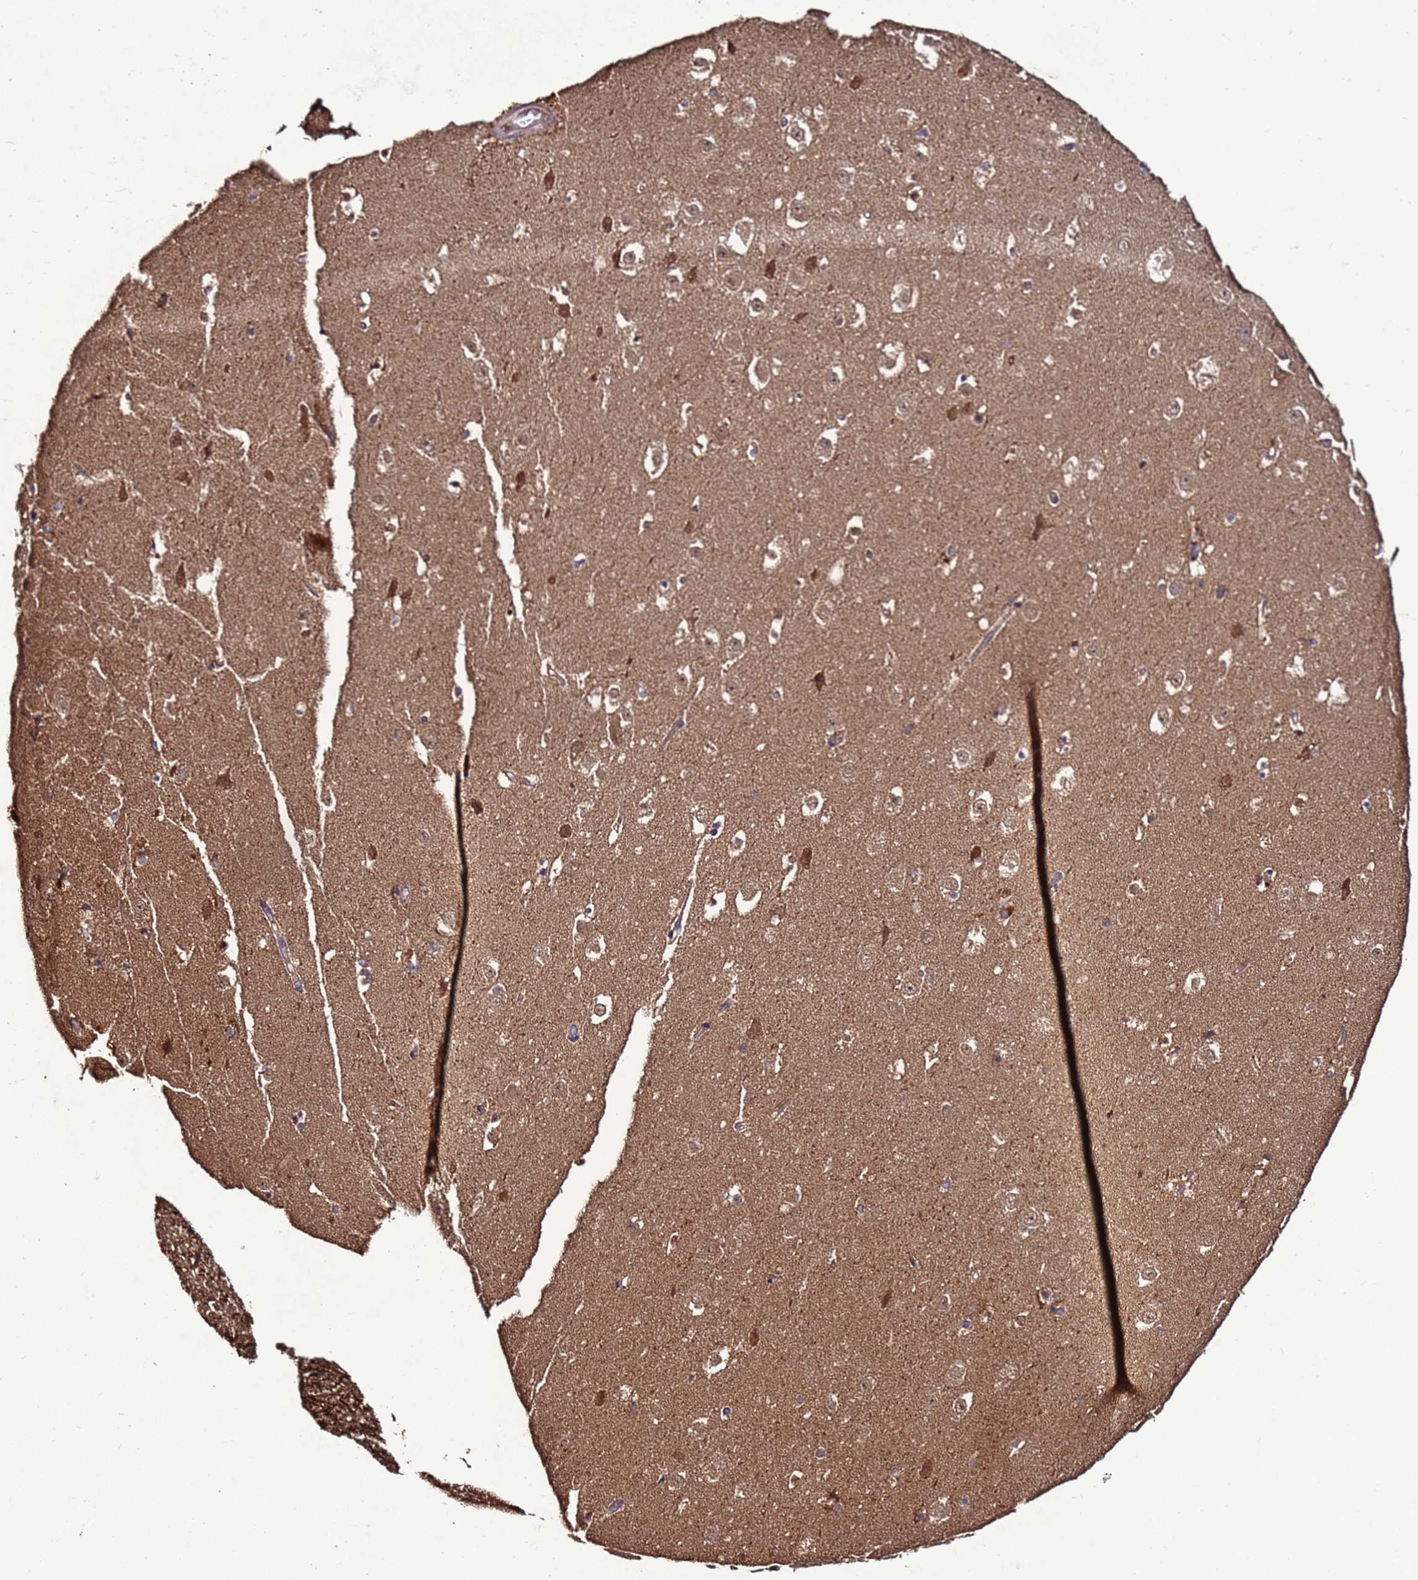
{"staining": {"intensity": "moderate", "quantity": "<25%", "location": "cytoplasmic/membranous,nuclear"}, "tissue": "hippocampus", "cell_type": "Glial cells", "image_type": "normal", "snomed": [{"axis": "morphology", "description": "Normal tissue, NOS"}, {"axis": "topography", "description": "Hippocampus"}], "caption": "Protein staining exhibits moderate cytoplasmic/membranous,nuclear positivity in approximately <25% of glial cells in unremarkable hippocampus. (DAB (3,3'-diaminobenzidine) IHC, brown staining for protein, blue staining for nuclei).", "gene": "RPS15A", "patient": {"sex": "female", "age": 52}}